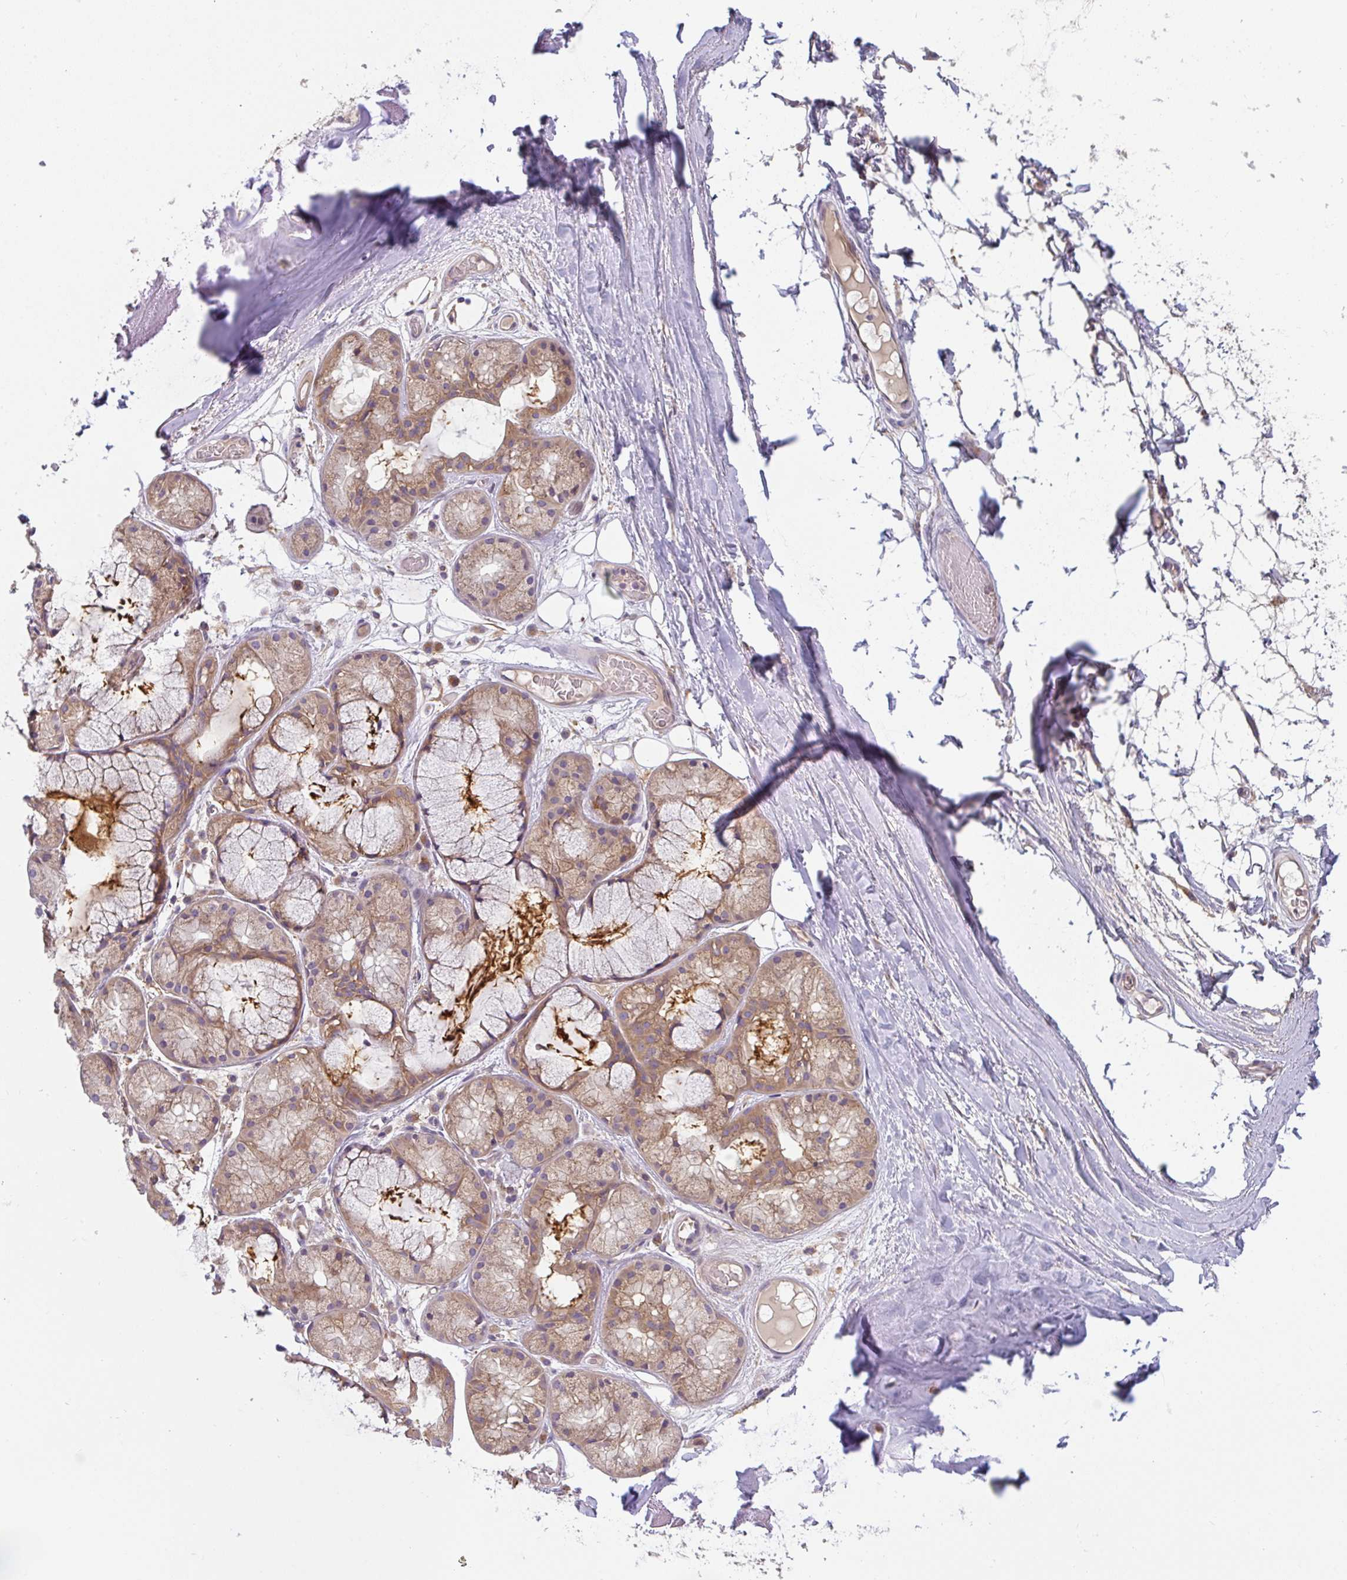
{"staining": {"intensity": "negative", "quantity": "none", "location": "none"}, "tissue": "adipose tissue", "cell_type": "Adipocytes", "image_type": "normal", "snomed": [{"axis": "morphology", "description": "Normal tissue, NOS"}, {"axis": "topography", "description": "Lymph node"}, {"axis": "topography", "description": "Cartilage tissue"}, {"axis": "topography", "description": "Nasopharynx"}], "caption": "Immunohistochemical staining of unremarkable human adipose tissue reveals no significant staining in adipocytes. (DAB immunohistochemistry (IHC) with hematoxylin counter stain).", "gene": "SNX5", "patient": {"sex": "male", "age": 63}}